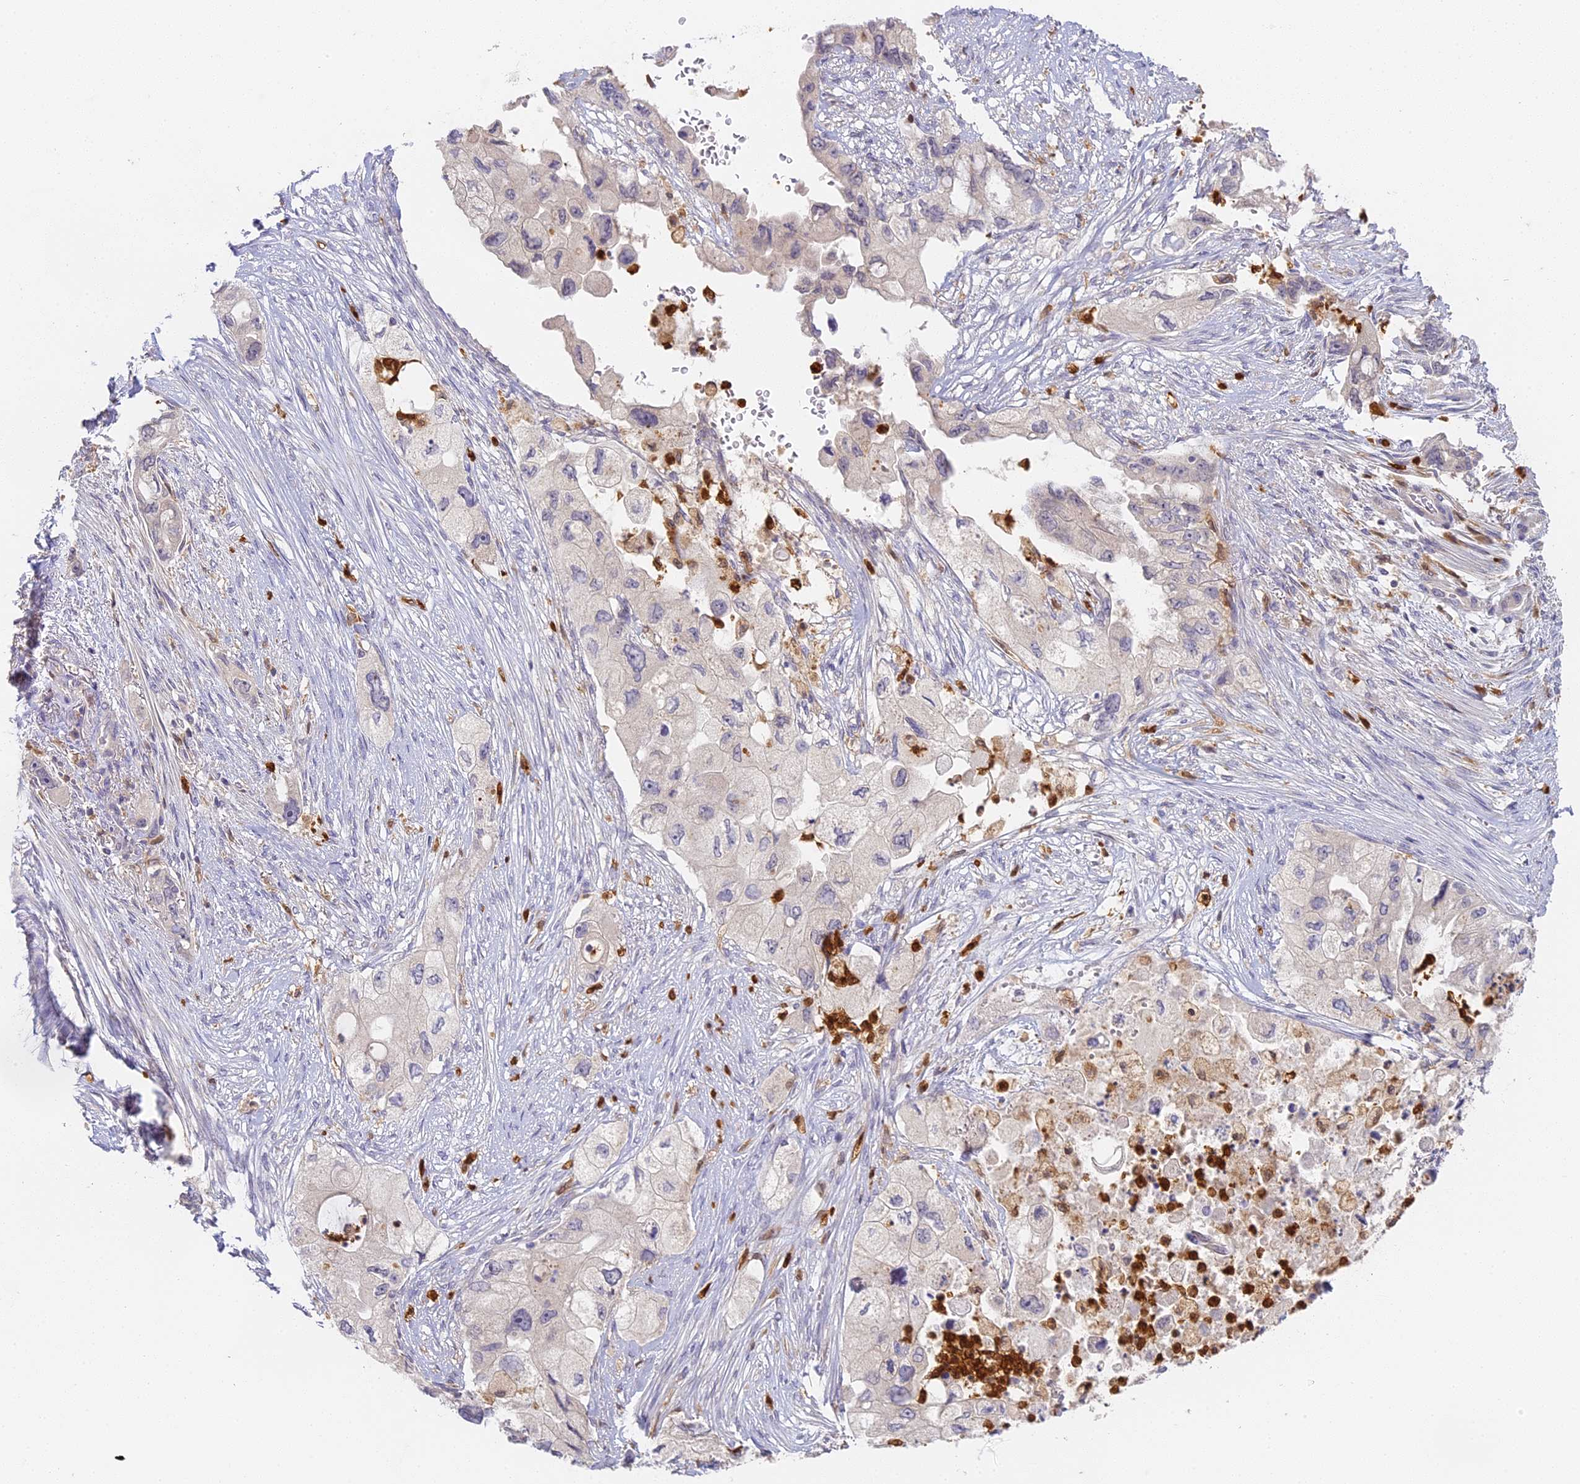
{"staining": {"intensity": "negative", "quantity": "none", "location": "none"}, "tissue": "pancreatic cancer", "cell_type": "Tumor cells", "image_type": "cancer", "snomed": [{"axis": "morphology", "description": "Adenocarcinoma, NOS"}, {"axis": "topography", "description": "Pancreas"}], "caption": "High magnification brightfield microscopy of pancreatic cancer stained with DAB (brown) and counterstained with hematoxylin (blue): tumor cells show no significant expression. Nuclei are stained in blue.", "gene": "NCF4", "patient": {"sex": "female", "age": 73}}